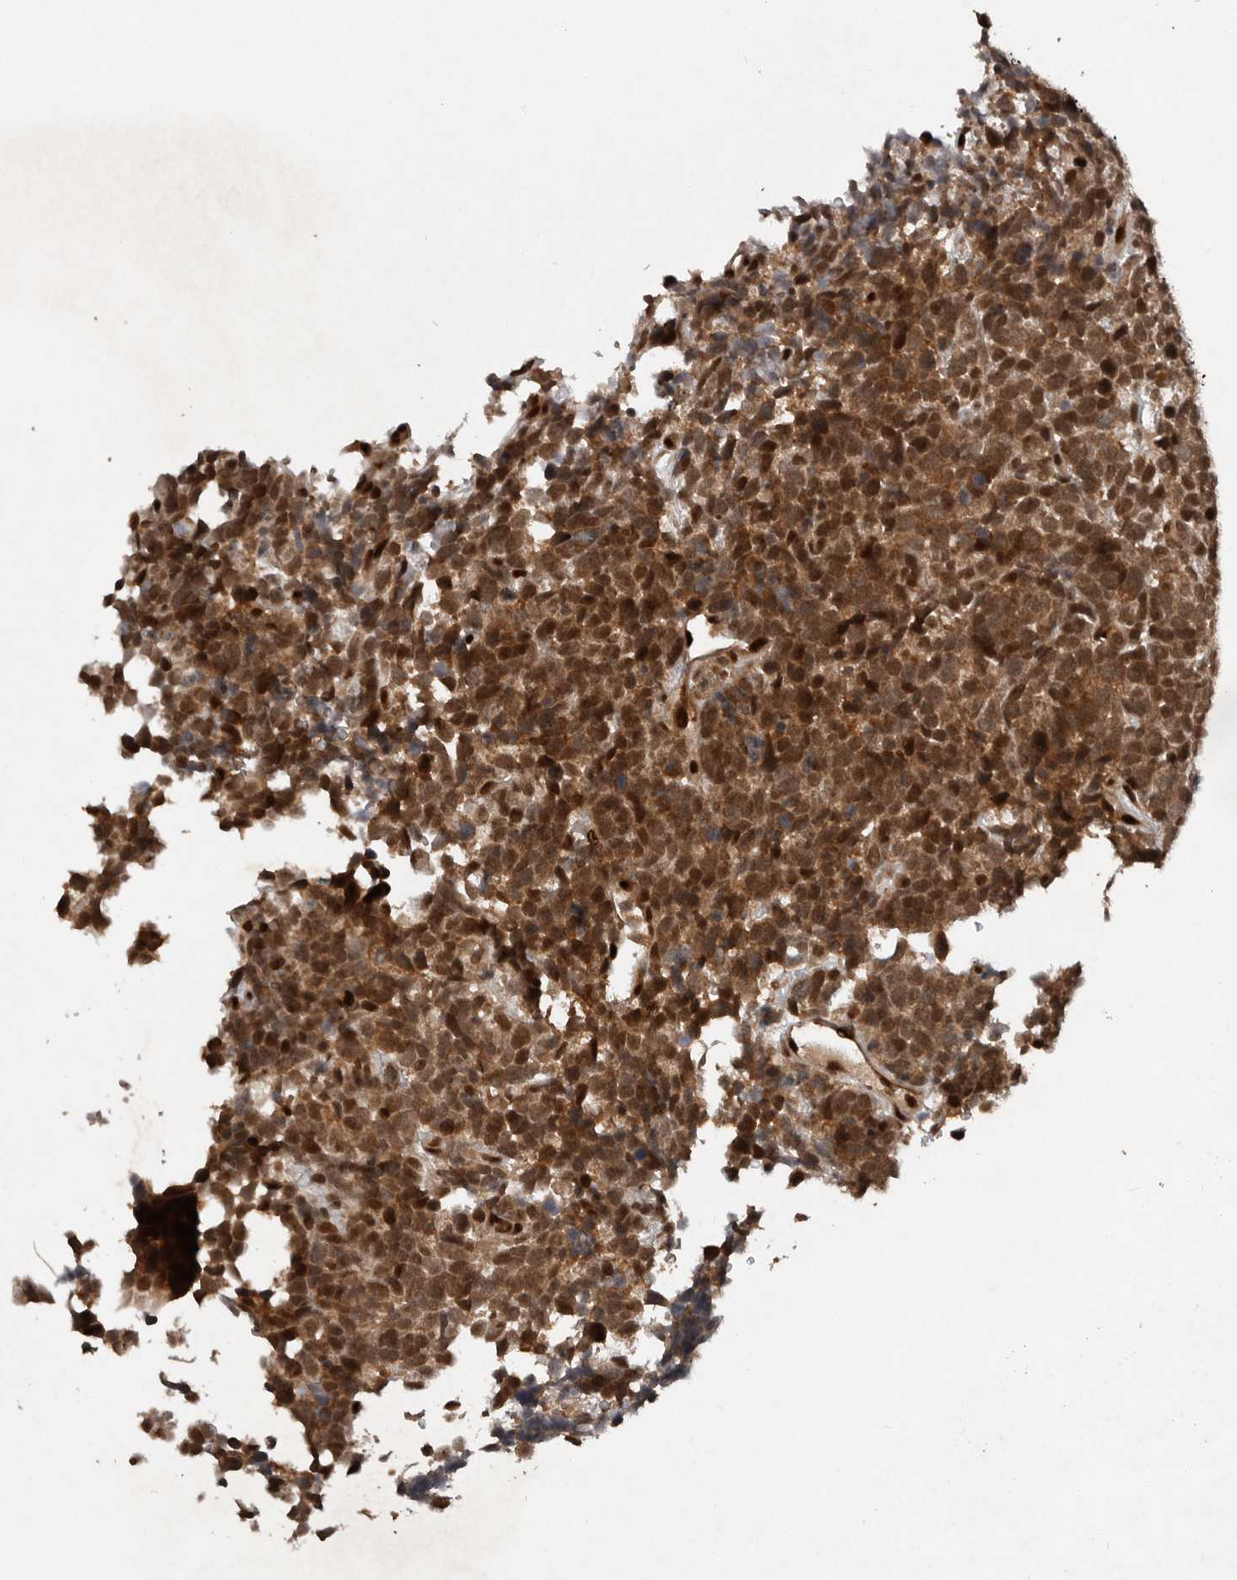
{"staining": {"intensity": "moderate", "quantity": ">75%", "location": "cytoplasmic/membranous,nuclear"}, "tissue": "urothelial cancer", "cell_type": "Tumor cells", "image_type": "cancer", "snomed": [{"axis": "morphology", "description": "Urothelial carcinoma, High grade"}, {"axis": "topography", "description": "Urinary bladder"}], "caption": "Immunohistochemistry (IHC) photomicrograph of neoplastic tissue: urothelial carcinoma (high-grade) stained using IHC exhibits medium levels of moderate protein expression localized specifically in the cytoplasmic/membranous and nuclear of tumor cells, appearing as a cytoplasmic/membranous and nuclear brown color.", "gene": "CDC27", "patient": {"sex": "female", "age": 82}}